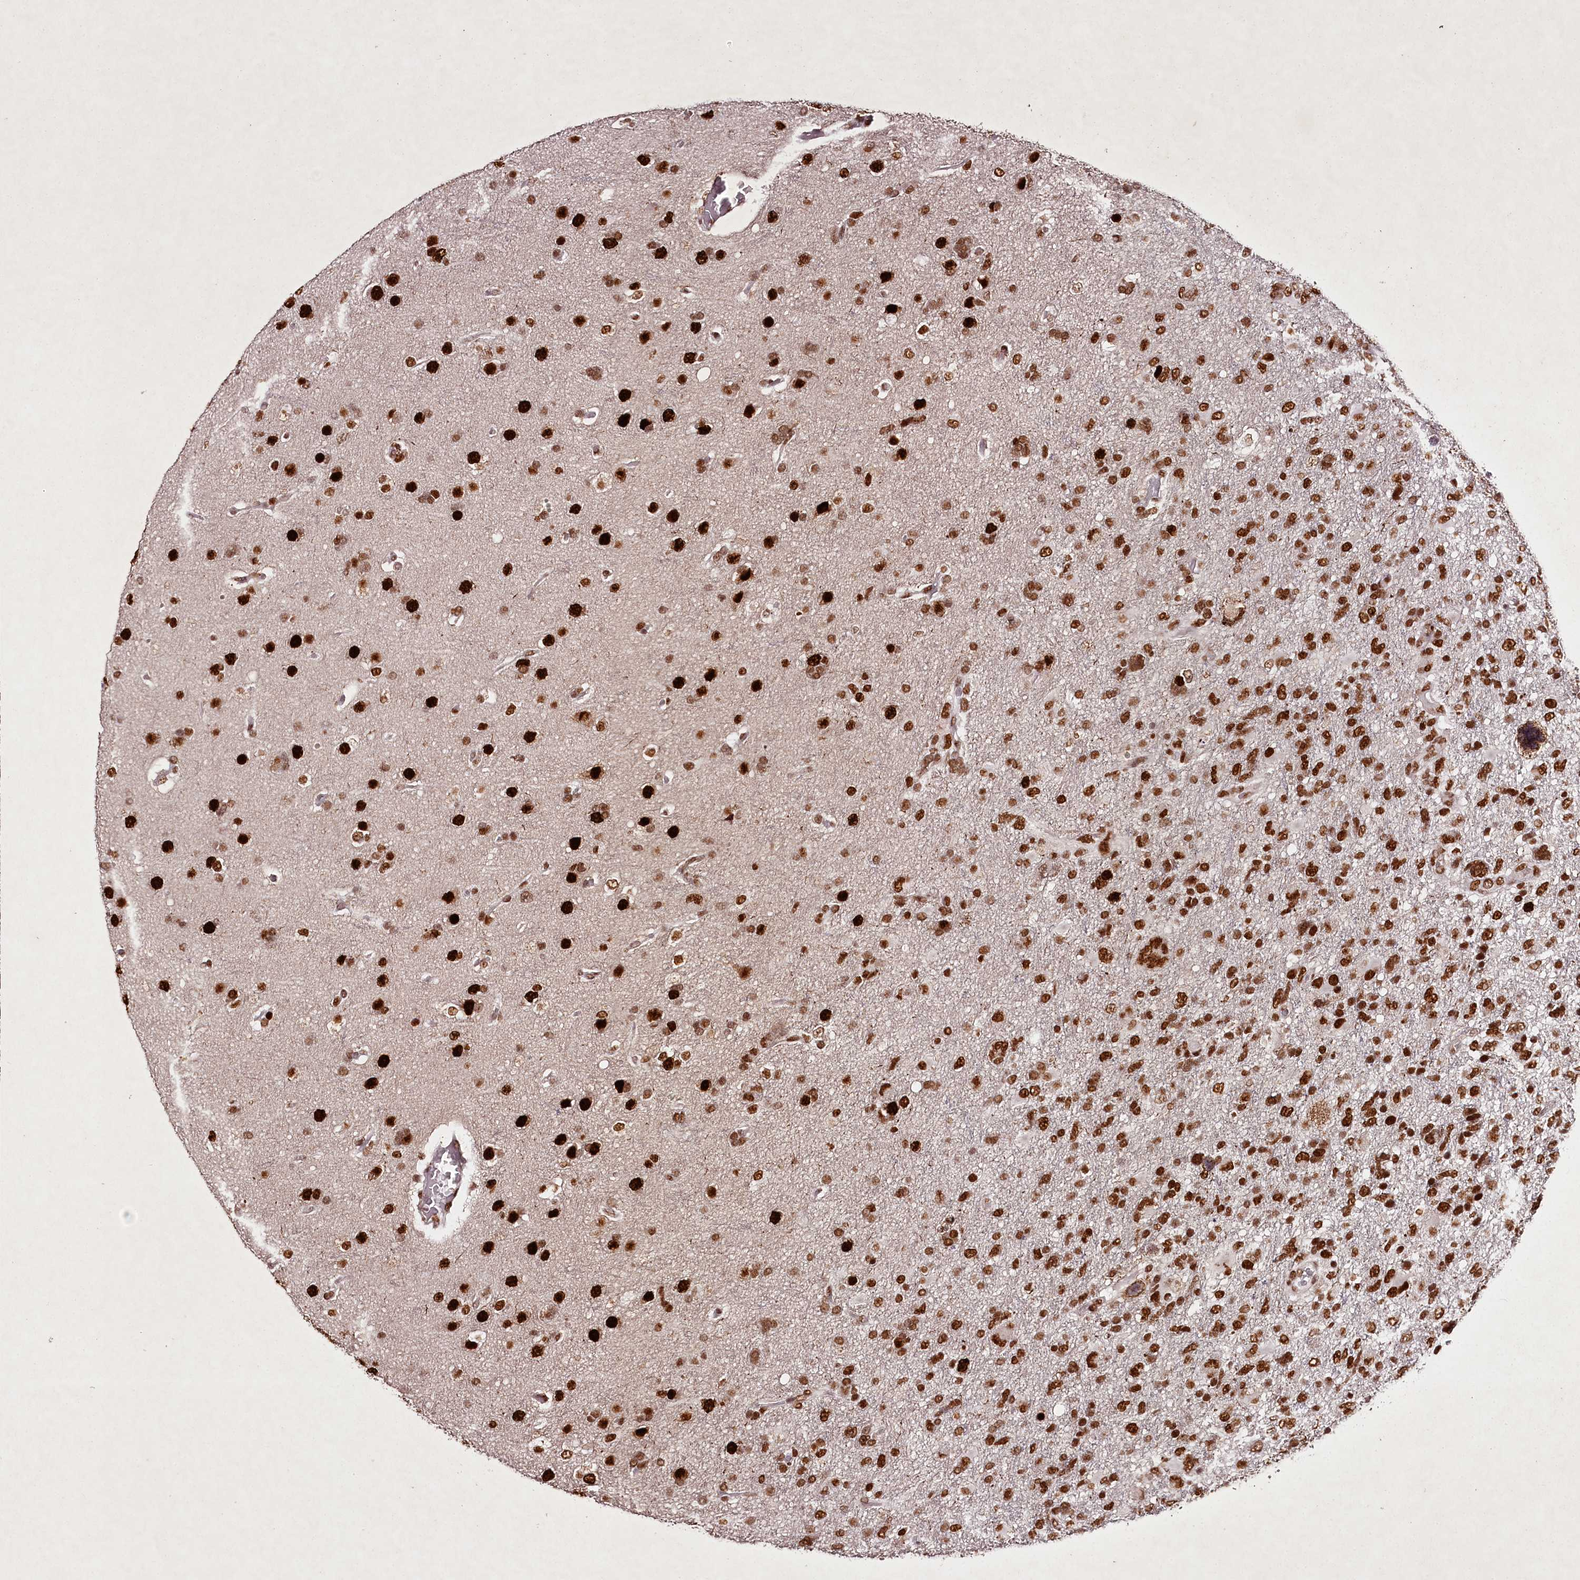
{"staining": {"intensity": "strong", "quantity": ">75%", "location": "nuclear"}, "tissue": "glioma", "cell_type": "Tumor cells", "image_type": "cancer", "snomed": [{"axis": "morphology", "description": "Glioma, malignant, High grade"}, {"axis": "topography", "description": "Brain"}], "caption": "DAB immunohistochemical staining of glioma exhibits strong nuclear protein expression in approximately >75% of tumor cells. Immunohistochemistry (ihc) stains the protein in brown and the nuclei are stained blue.", "gene": "PSPC1", "patient": {"sex": "male", "age": 61}}